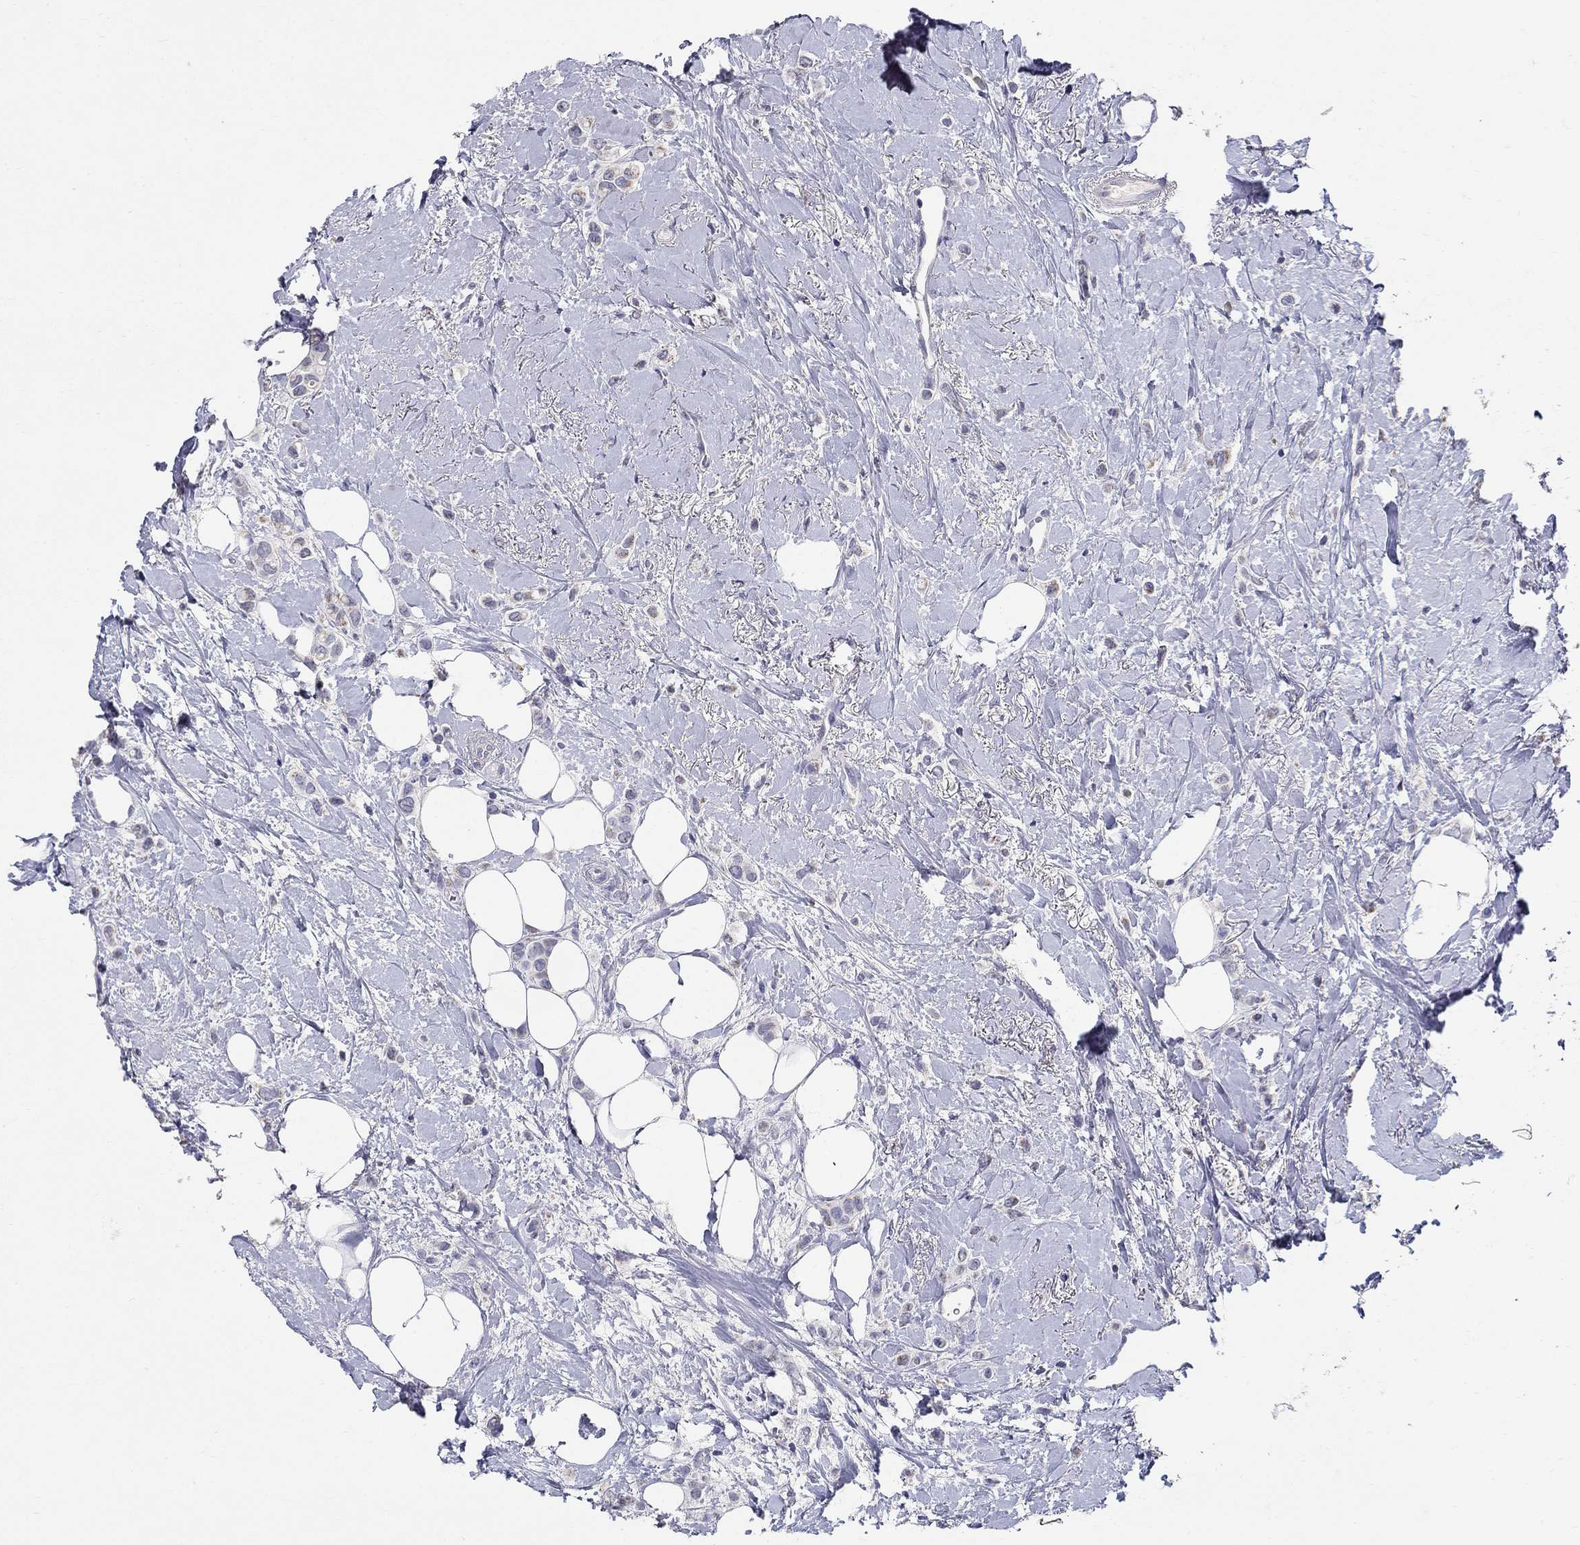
{"staining": {"intensity": "negative", "quantity": "none", "location": "none"}, "tissue": "breast cancer", "cell_type": "Tumor cells", "image_type": "cancer", "snomed": [{"axis": "morphology", "description": "Lobular carcinoma"}, {"axis": "topography", "description": "Breast"}], "caption": "Tumor cells are negative for protein expression in human lobular carcinoma (breast). (DAB immunohistochemistry (IHC) with hematoxylin counter stain).", "gene": "HMX2", "patient": {"sex": "female", "age": 66}}